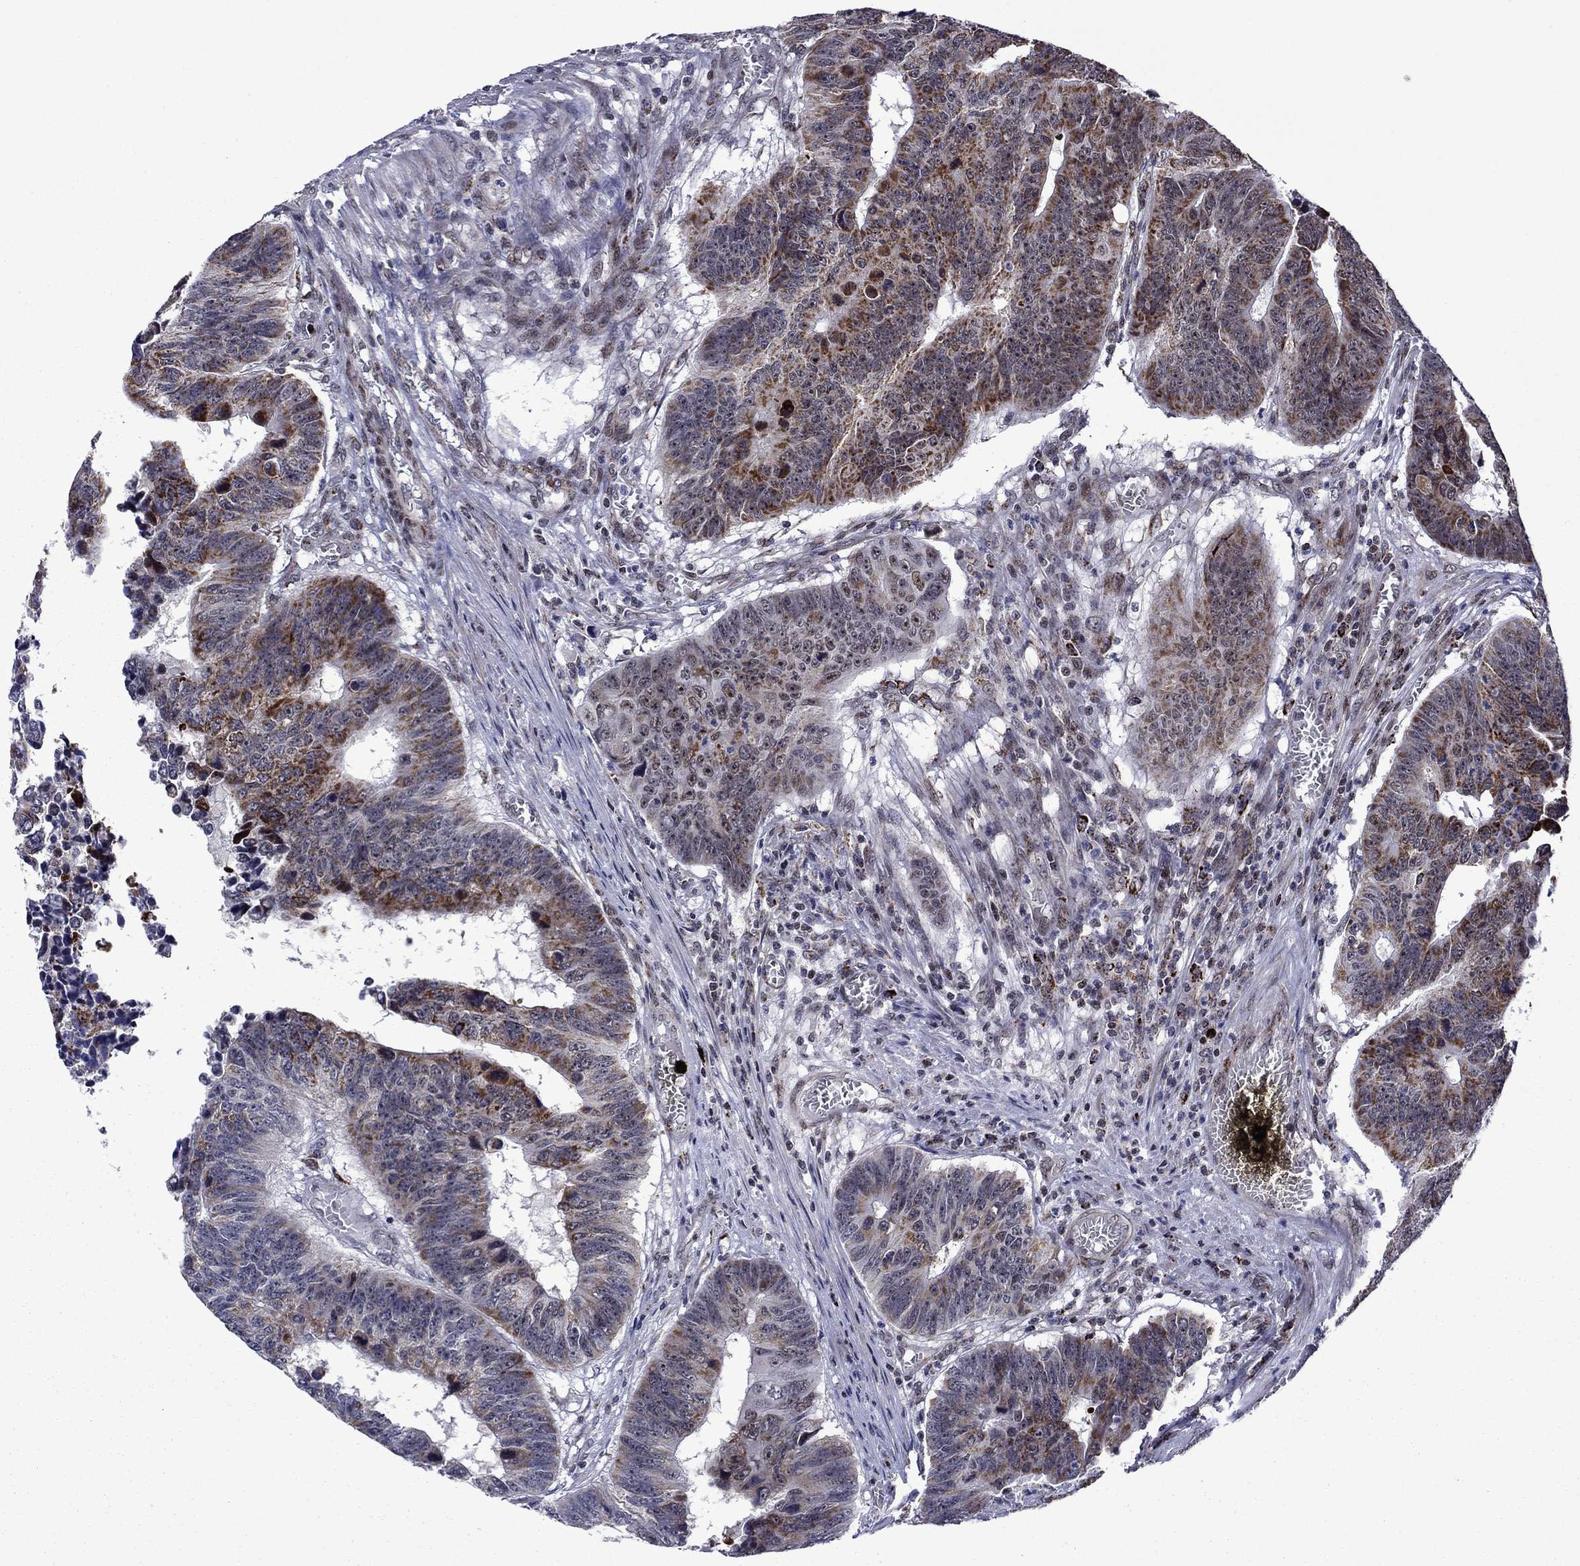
{"staining": {"intensity": "moderate", "quantity": "<25%", "location": "cytoplasmic/membranous"}, "tissue": "colorectal cancer", "cell_type": "Tumor cells", "image_type": "cancer", "snomed": [{"axis": "morphology", "description": "Adenocarcinoma, NOS"}, {"axis": "topography", "description": "Appendix"}, {"axis": "topography", "description": "Colon"}, {"axis": "topography", "description": "Cecum"}, {"axis": "topography", "description": "Colon asc"}], "caption": "Tumor cells display low levels of moderate cytoplasmic/membranous staining in about <25% of cells in human colorectal cancer (adenocarcinoma). (Brightfield microscopy of DAB IHC at high magnification).", "gene": "SURF2", "patient": {"sex": "female", "age": 85}}